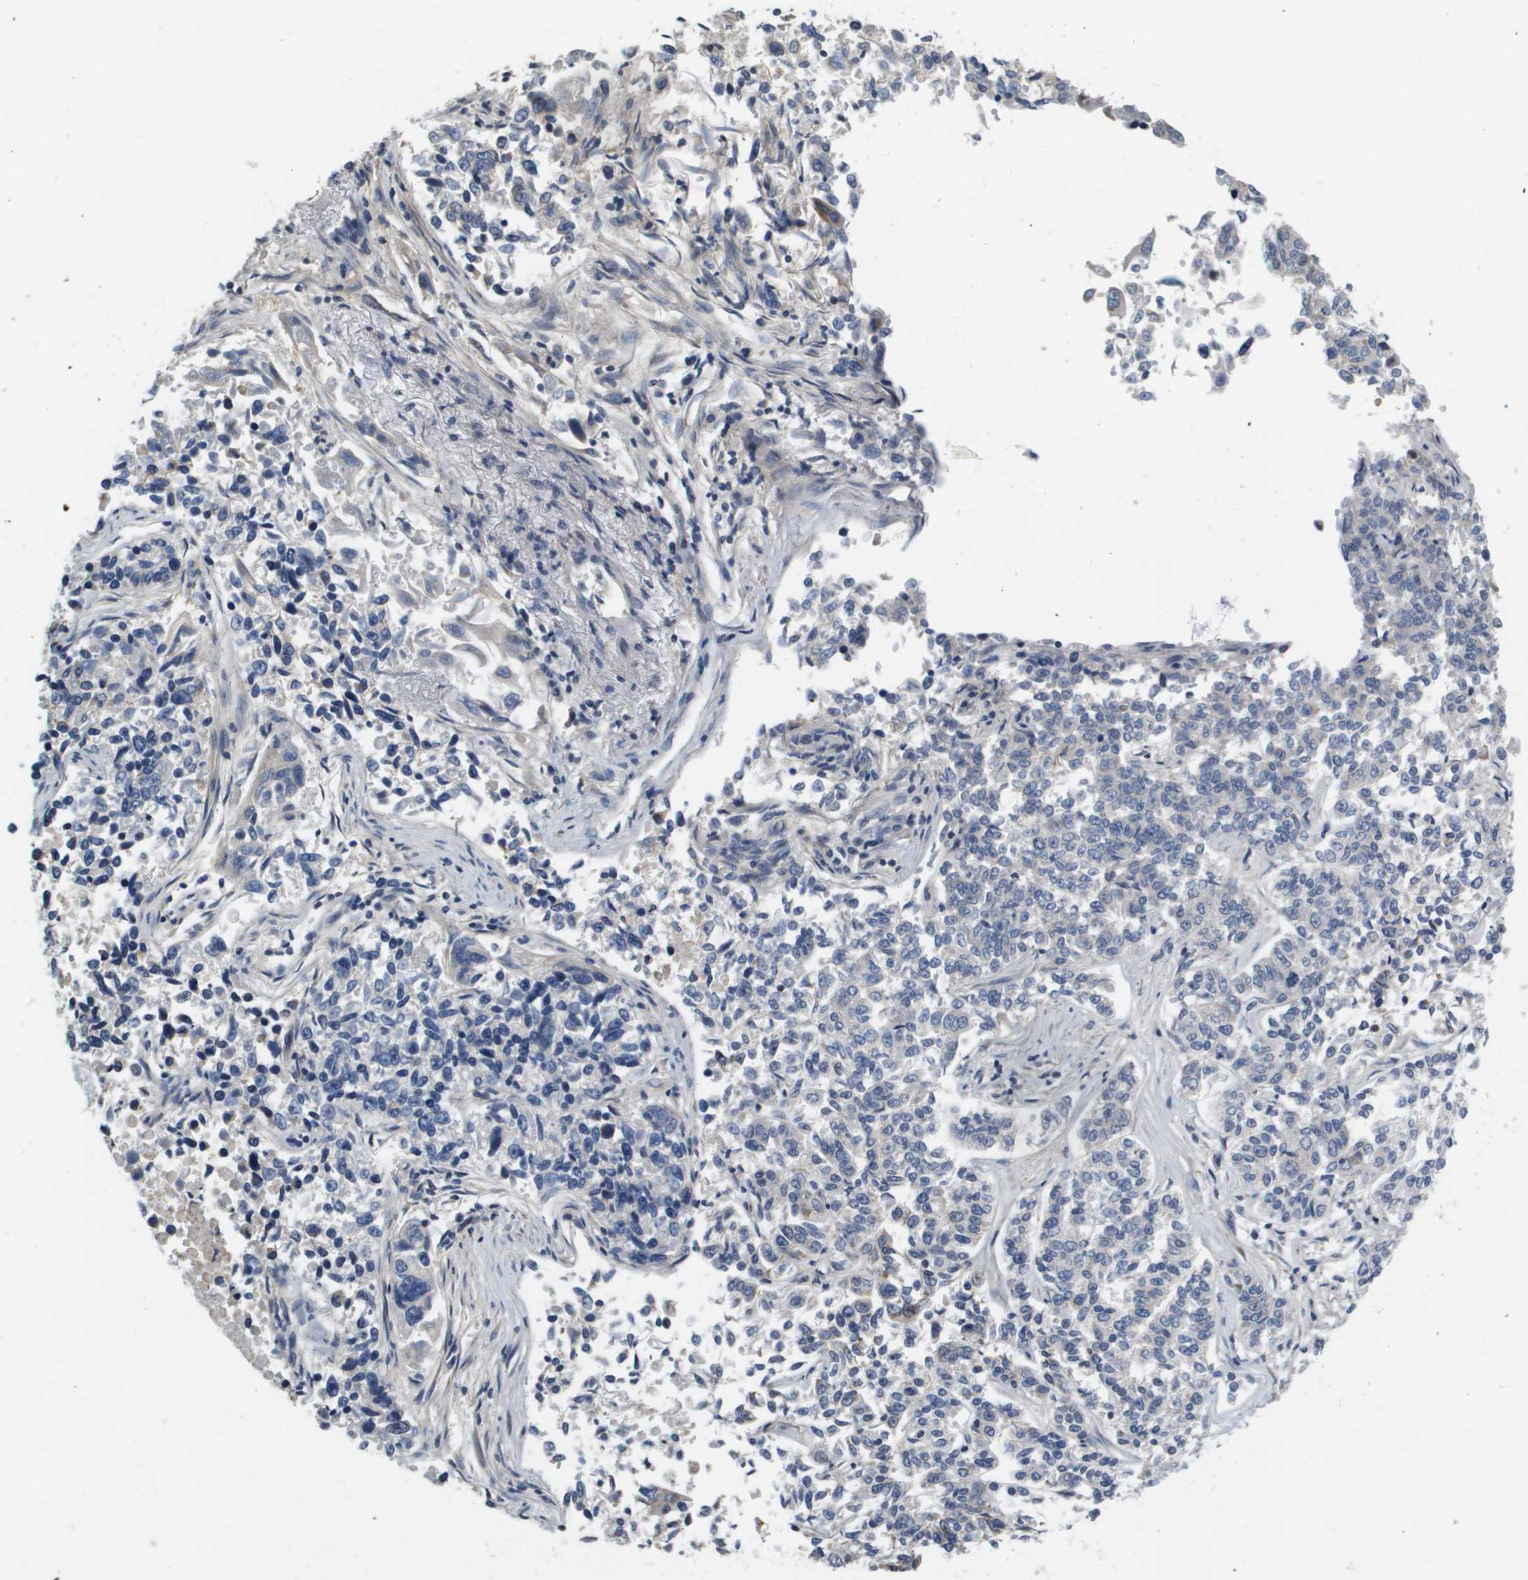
{"staining": {"intensity": "negative", "quantity": "none", "location": "none"}, "tissue": "lung cancer", "cell_type": "Tumor cells", "image_type": "cancer", "snomed": [{"axis": "morphology", "description": "Adenocarcinoma, NOS"}, {"axis": "topography", "description": "Lung"}], "caption": "There is no significant positivity in tumor cells of lung adenocarcinoma.", "gene": "CAPN11", "patient": {"sex": "male", "age": 84}}